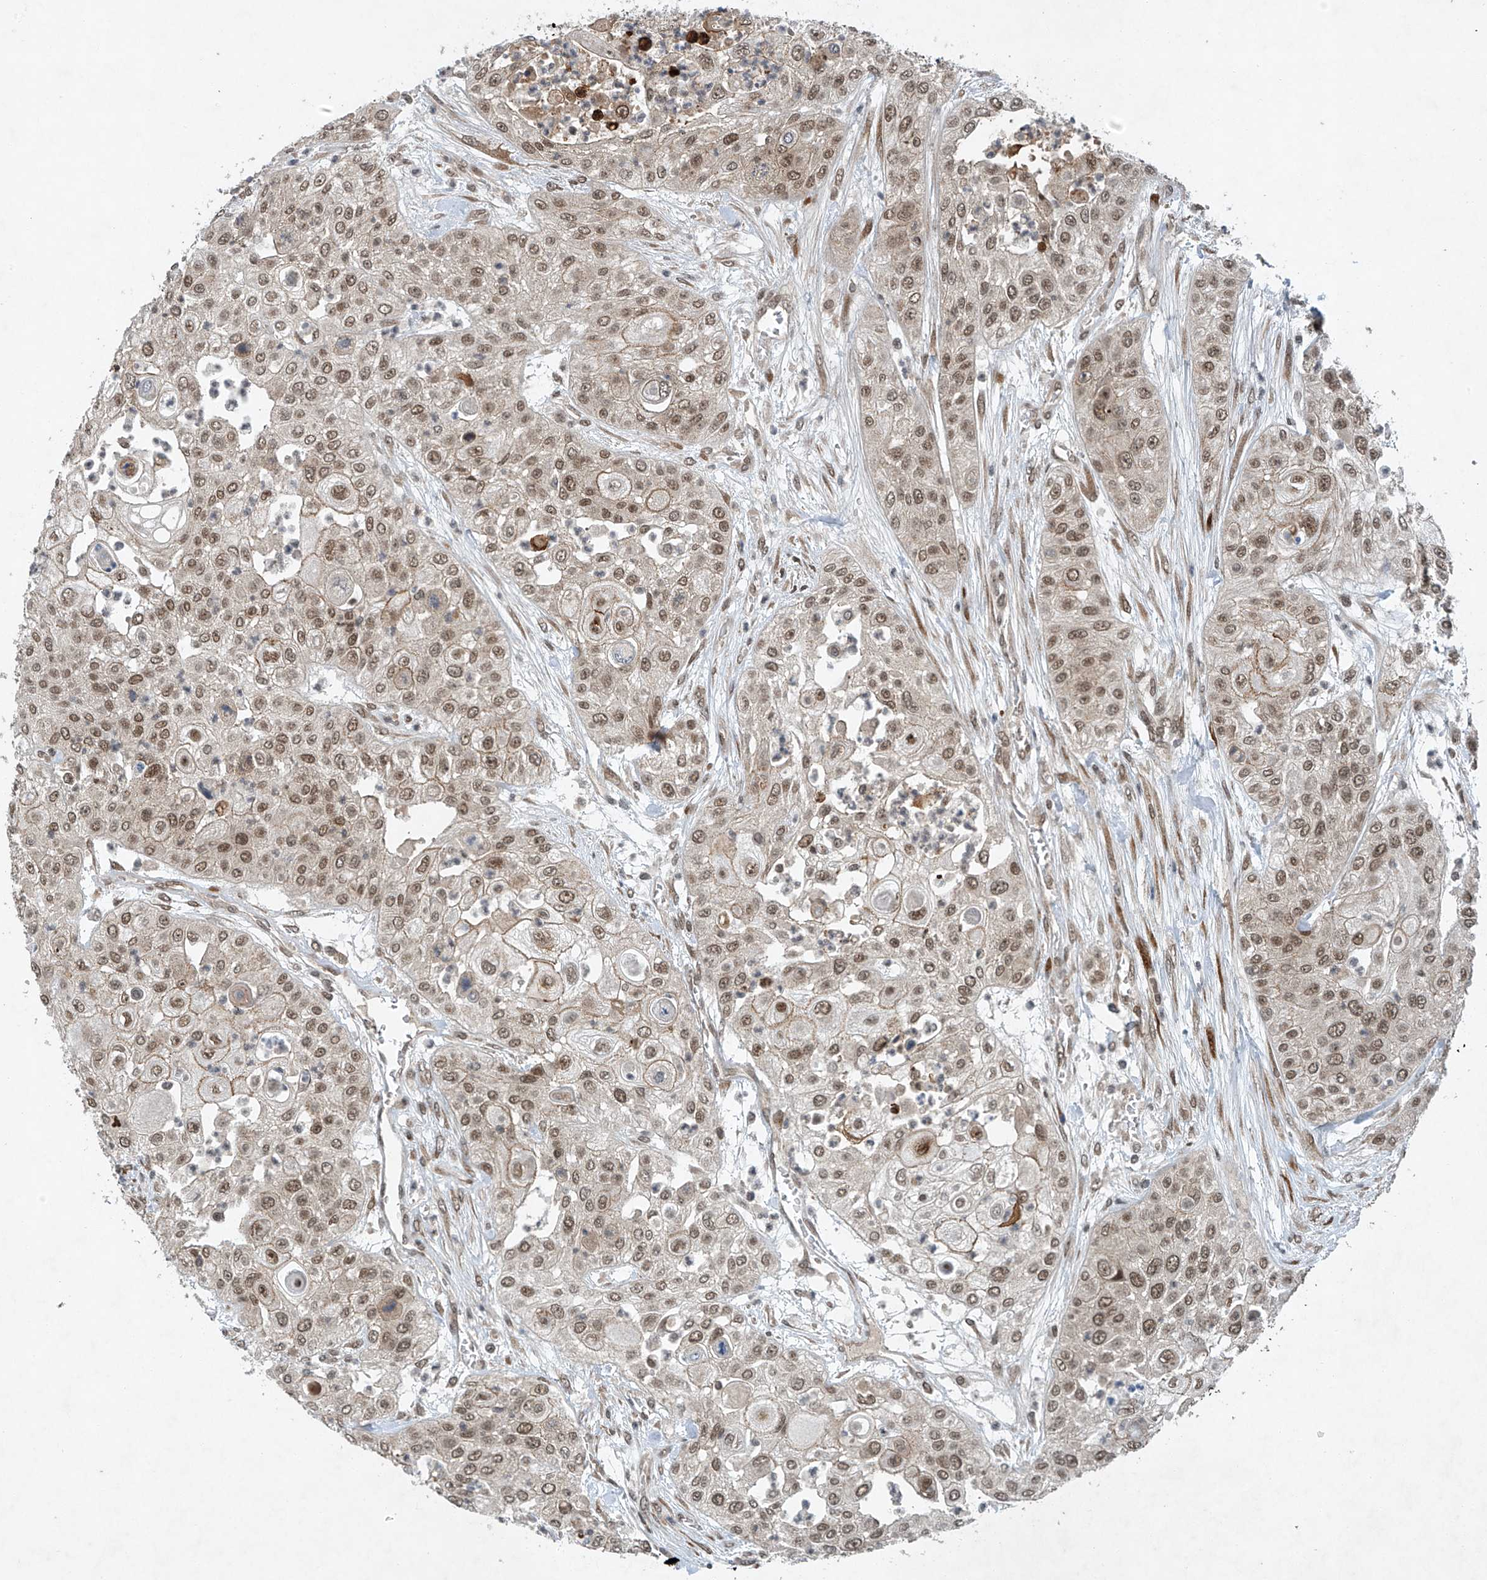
{"staining": {"intensity": "moderate", "quantity": ">75%", "location": "cytoplasmic/membranous,nuclear"}, "tissue": "urothelial cancer", "cell_type": "Tumor cells", "image_type": "cancer", "snomed": [{"axis": "morphology", "description": "Urothelial carcinoma, High grade"}, {"axis": "topography", "description": "Urinary bladder"}], "caption": "Urothelial cancer was stained to show a protein in brown. There is medium levels of moderate cytoplasmic/membranous and nuclear staining in approximately >75% of tumor cells.", "gene": "TAF8", "patient": {"sex": "female", "age": 79}}